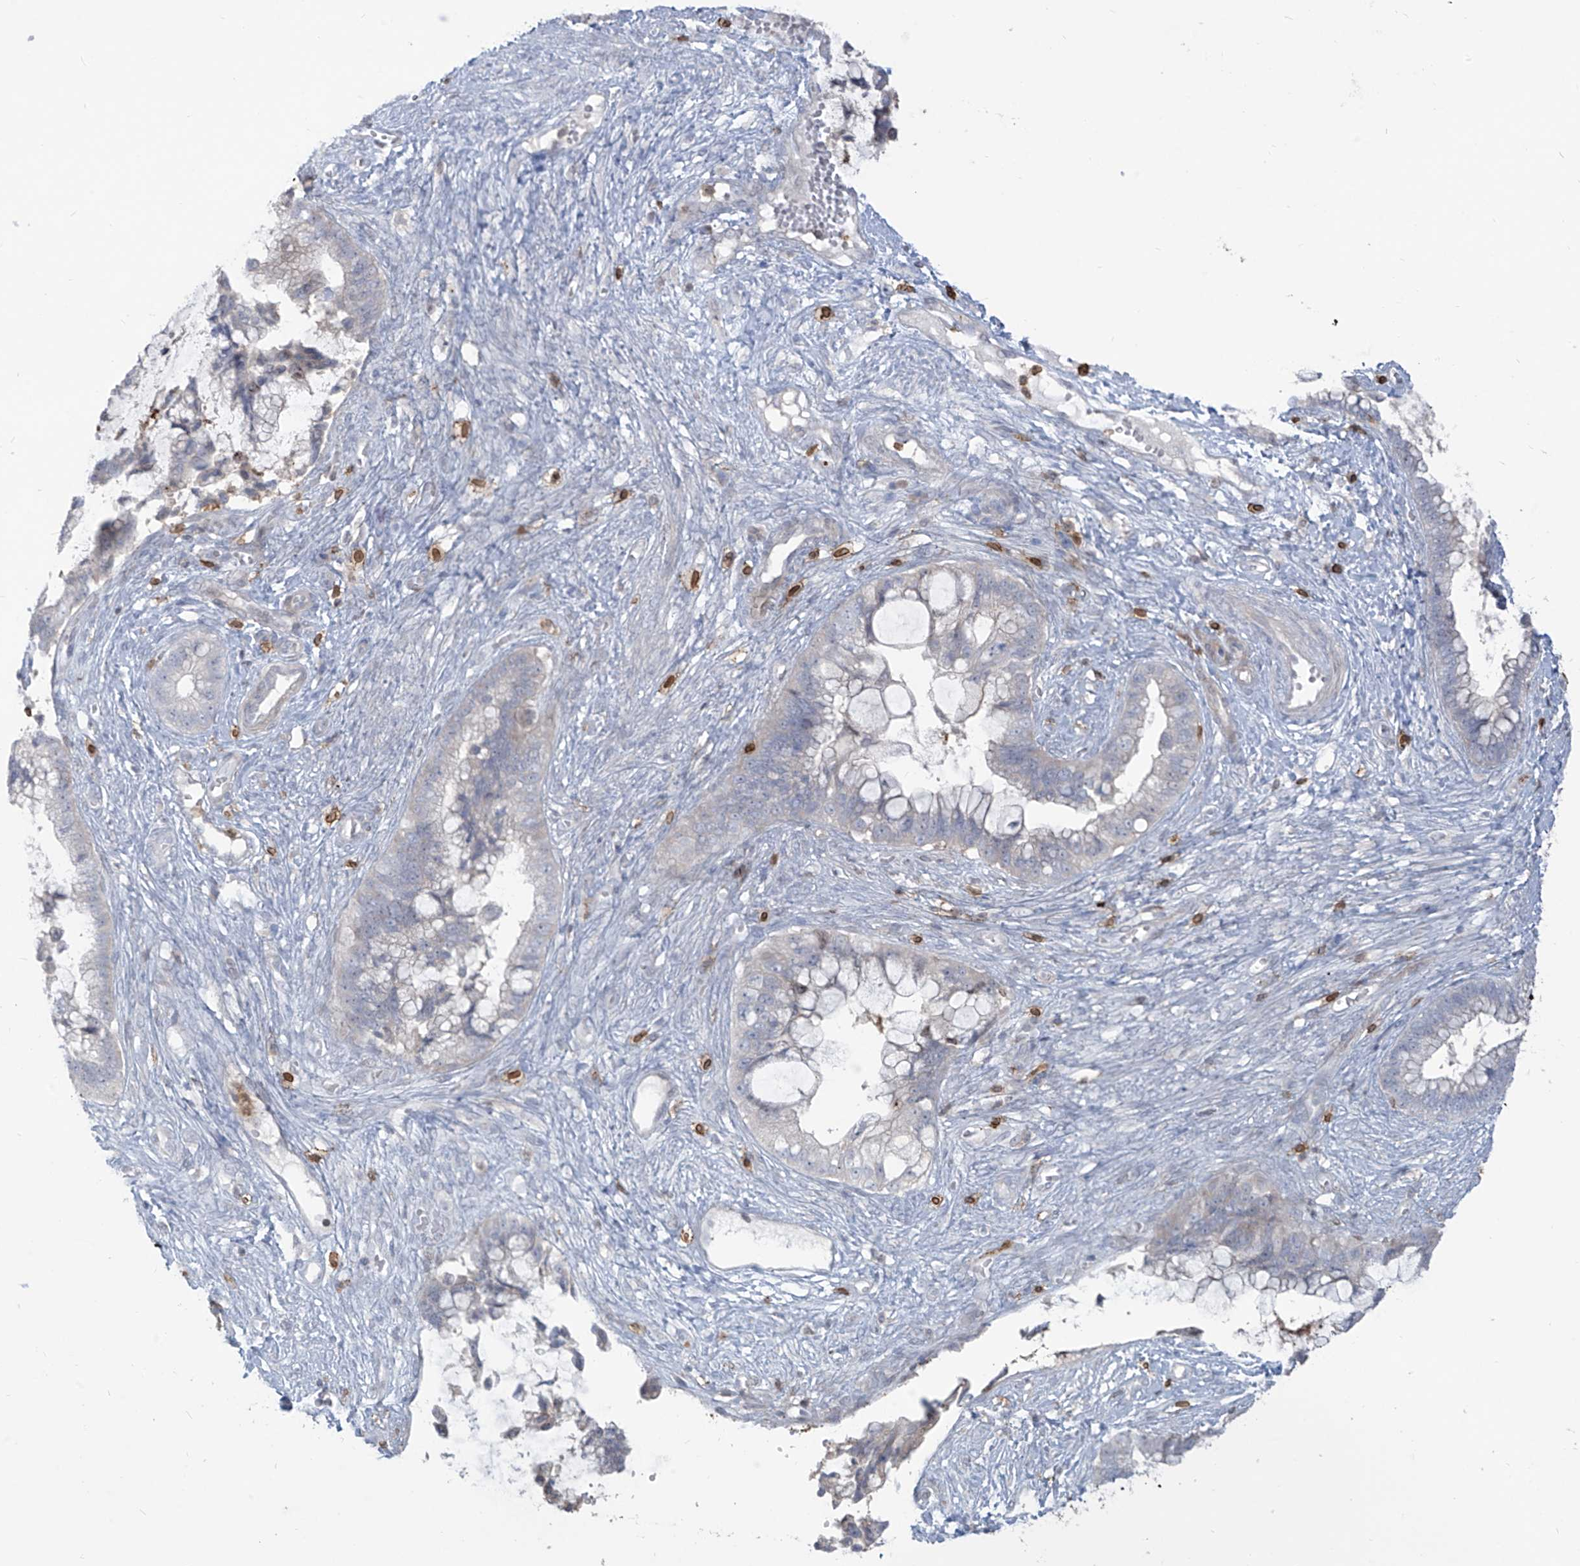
{"staining": {"intensity": "negative", "quantity": "none", "location": "none"}, "tissue": "cervical cancer", "cell_type": "Tumor cells", "image_type": "cancer", "snomed": [{"axis": "morphology", "description": "Adenocarcinoma, NOS"}, {"axis": "topography", "description": "Cervix"}], "caption": "There is no significant expression in tumor cells of cervical cancer.", "gene": "NOTO", "patient": {"sex": "female", "age": 44}}